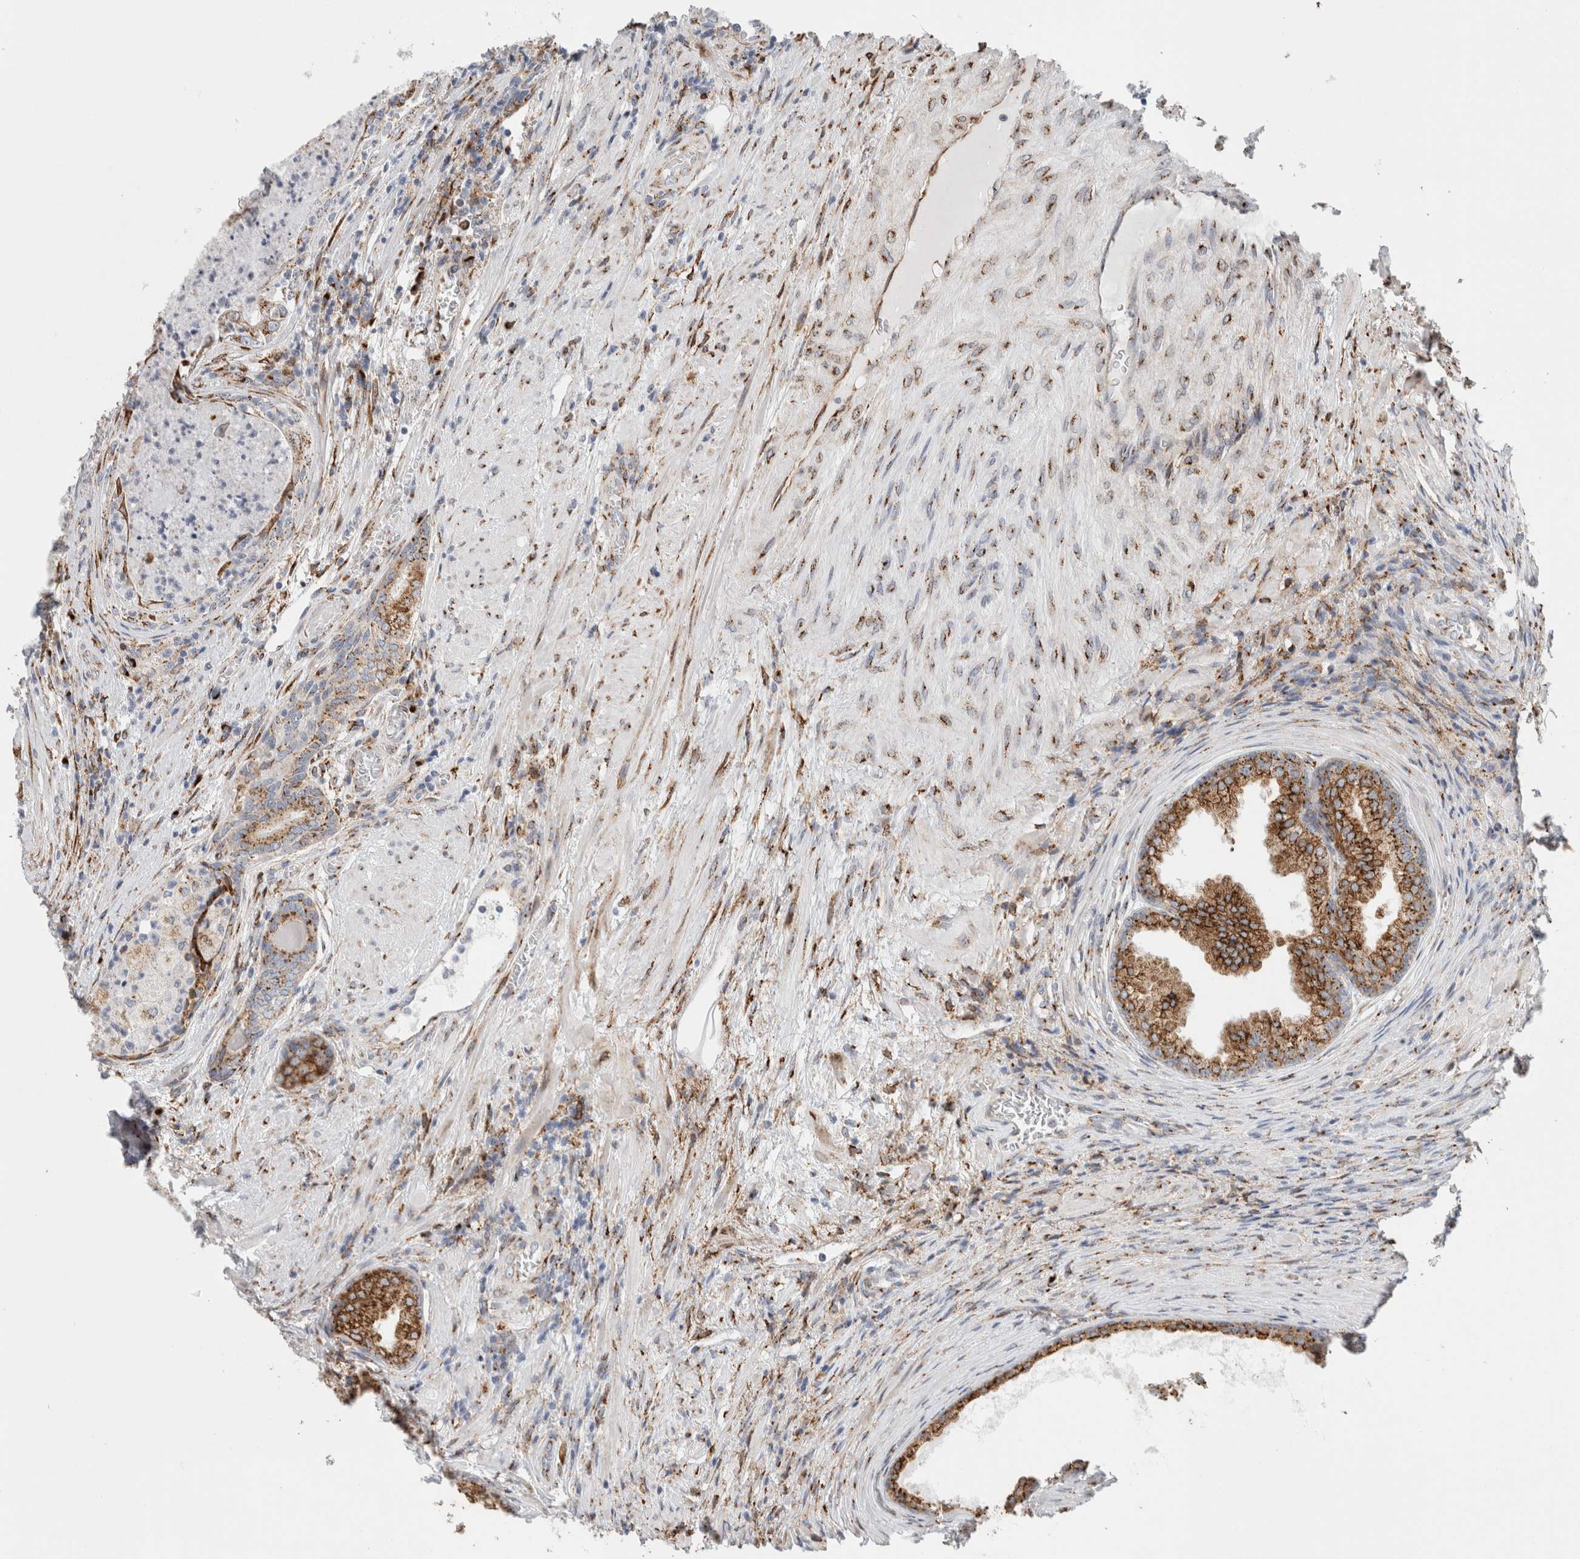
{"staining": {"intensity": "strong", "quantity": ">75%", "location": "cytoplasmic/membranous"}, "tissue": "prostate", "cell_type": "Glandular cells", "image_type": "normal", "snomed": [{"axis": "morphology", "description": "Normal tissue, NOS"}, {"axis": "topography", "description": "Prostate"}], "caption": "IHC image of benign prostate stained for a protein (brown), which displays high levels of strong cytoplasmic/membranous positivity in approximately >75% of glandular cells.", "gene": "MCFD2", "patient": {"sex": "male", "age": 76}}